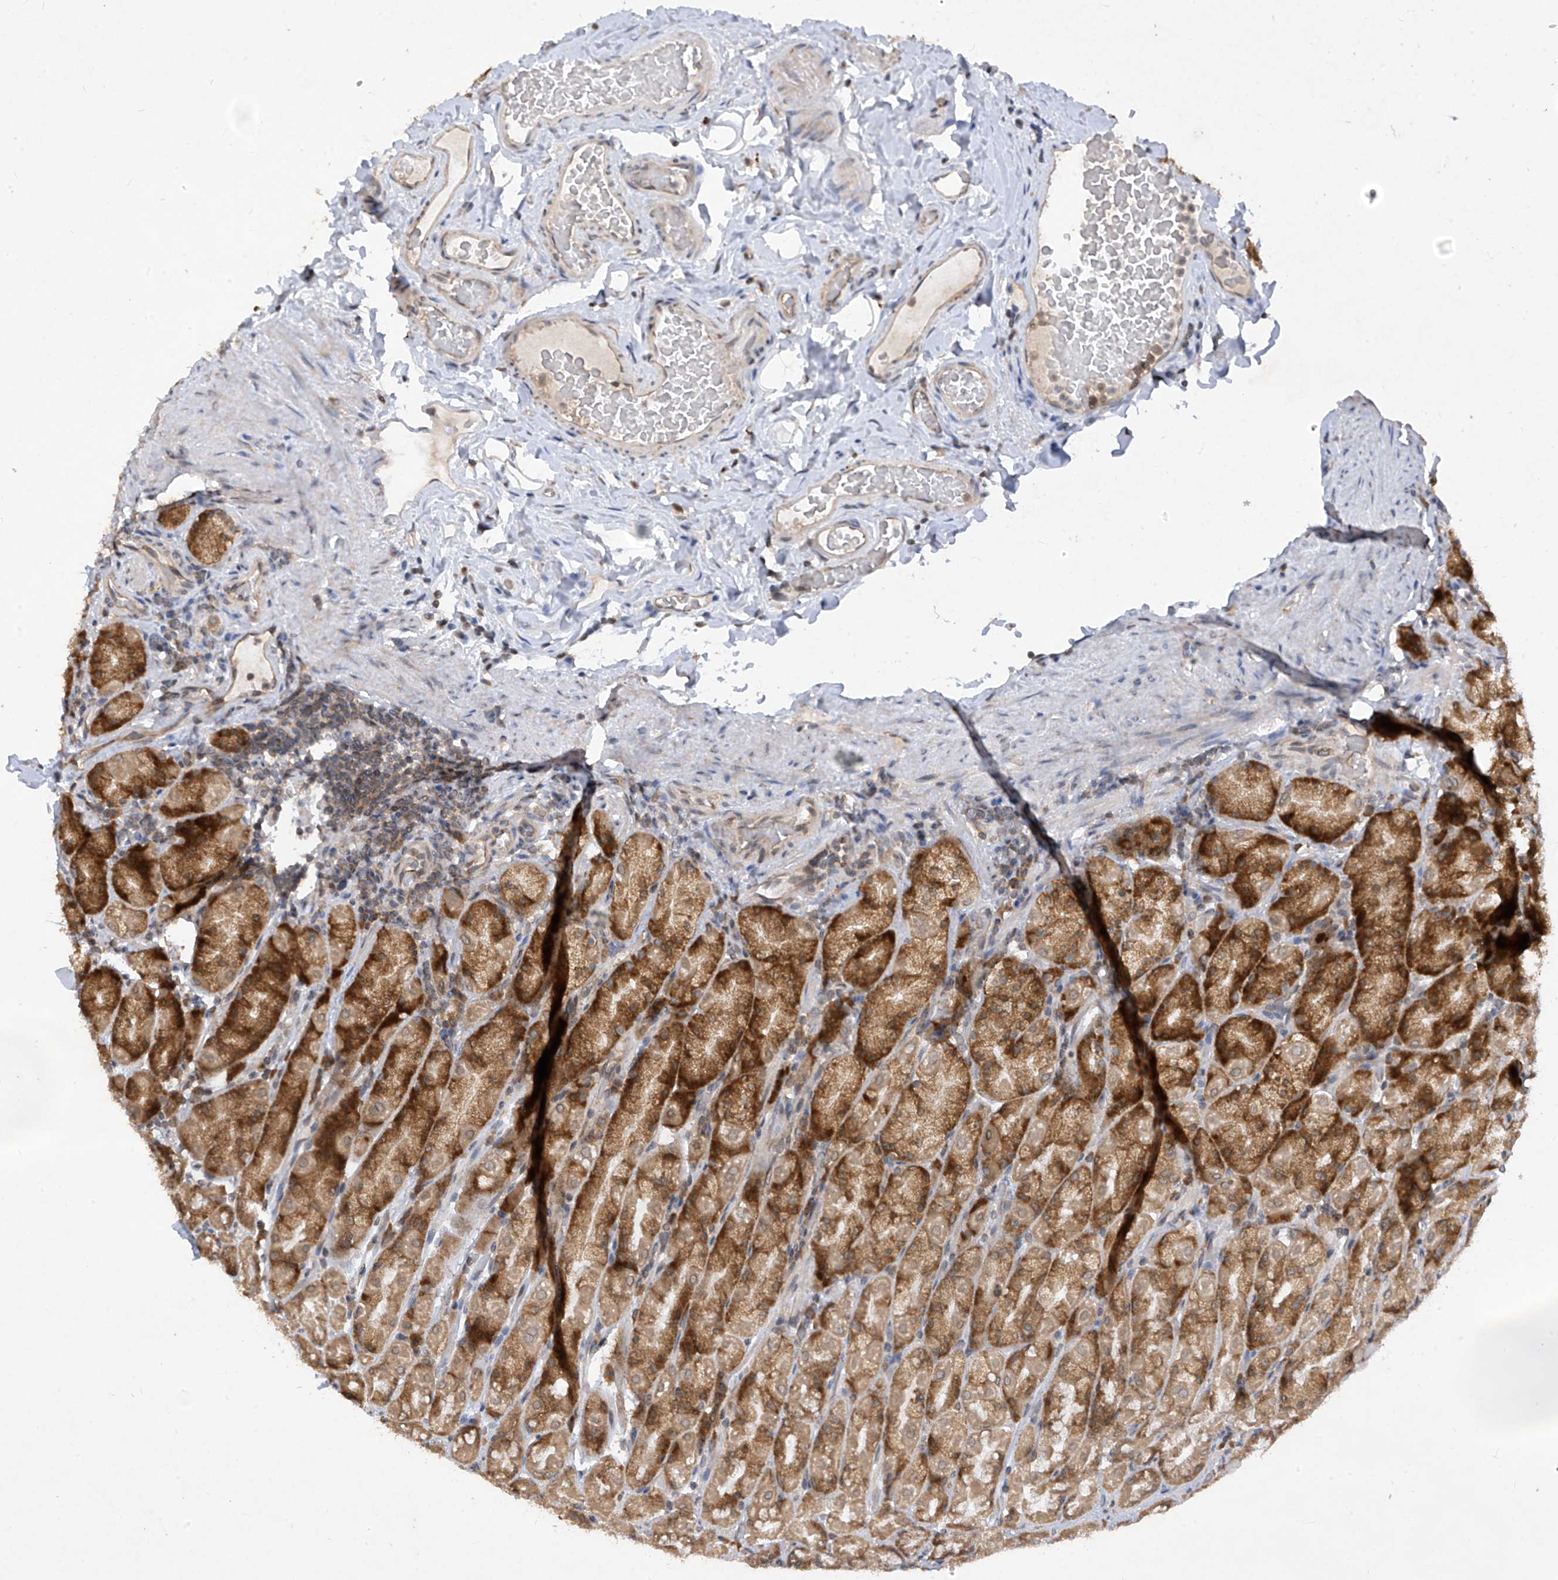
{"staining": {"intensity": "moderate", "quantity": ">75%", "location": "cytoplasmic/membranous"}, "tissue": "stomach", "cell_type": "Glandular cells", "image_type": "normal", "snomed": [{"axis": "morphology", "description": "Normal tissue, NOS"}, {"axis": "topography", "description": "Stomach, upper"}], "caption": "A micrograph of human stomach stained for a protein demonstrates moderate cytoplasmic/membranous brown staining in glandular cells. (brown staining indicates protein expression, while blue staining denotes nuclei).", "gene": "RPL34", "patient": {"sex": "male", "age": 68}}